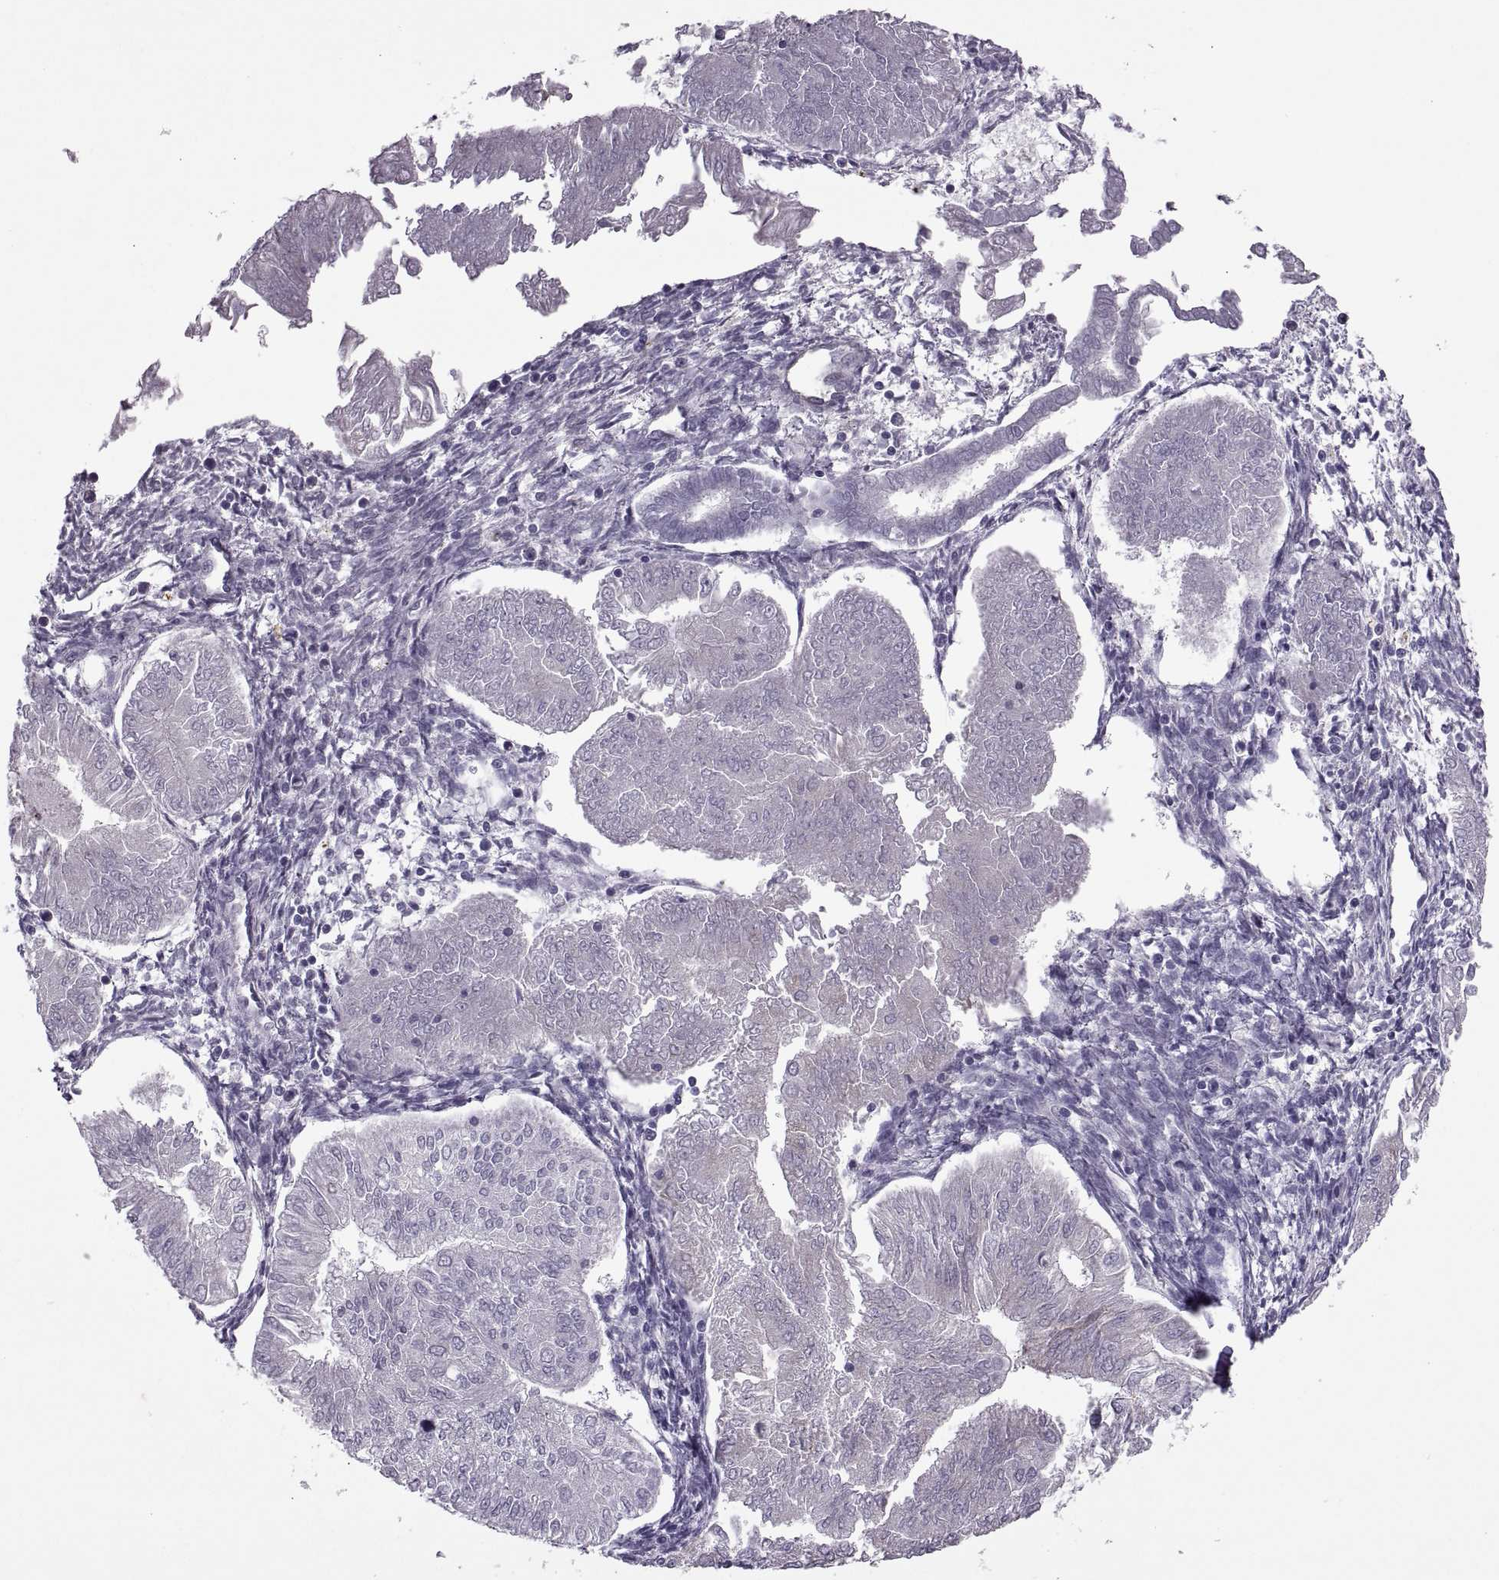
{"staining": {"intensity": "negative", "quantity": "none", "location": "none"}, "tissue": "endometrial cancer", "cell_type": "Tumor cells", "image_type": "cancer", "snomed": [{"axis": "morphology", "description": "Adenocarcinoma, NOS"}, {"axis": "topography", "description": "Endometrium"}], "caption": "High power microscopy micrograph of an immunohistochemistry (IHC) histopathology image of adenocarcinoma (endometrial), revealing no significant expression in tumor cells.", "gene": "PABPC1", "patient": {"sex": "female", "age": 53}}